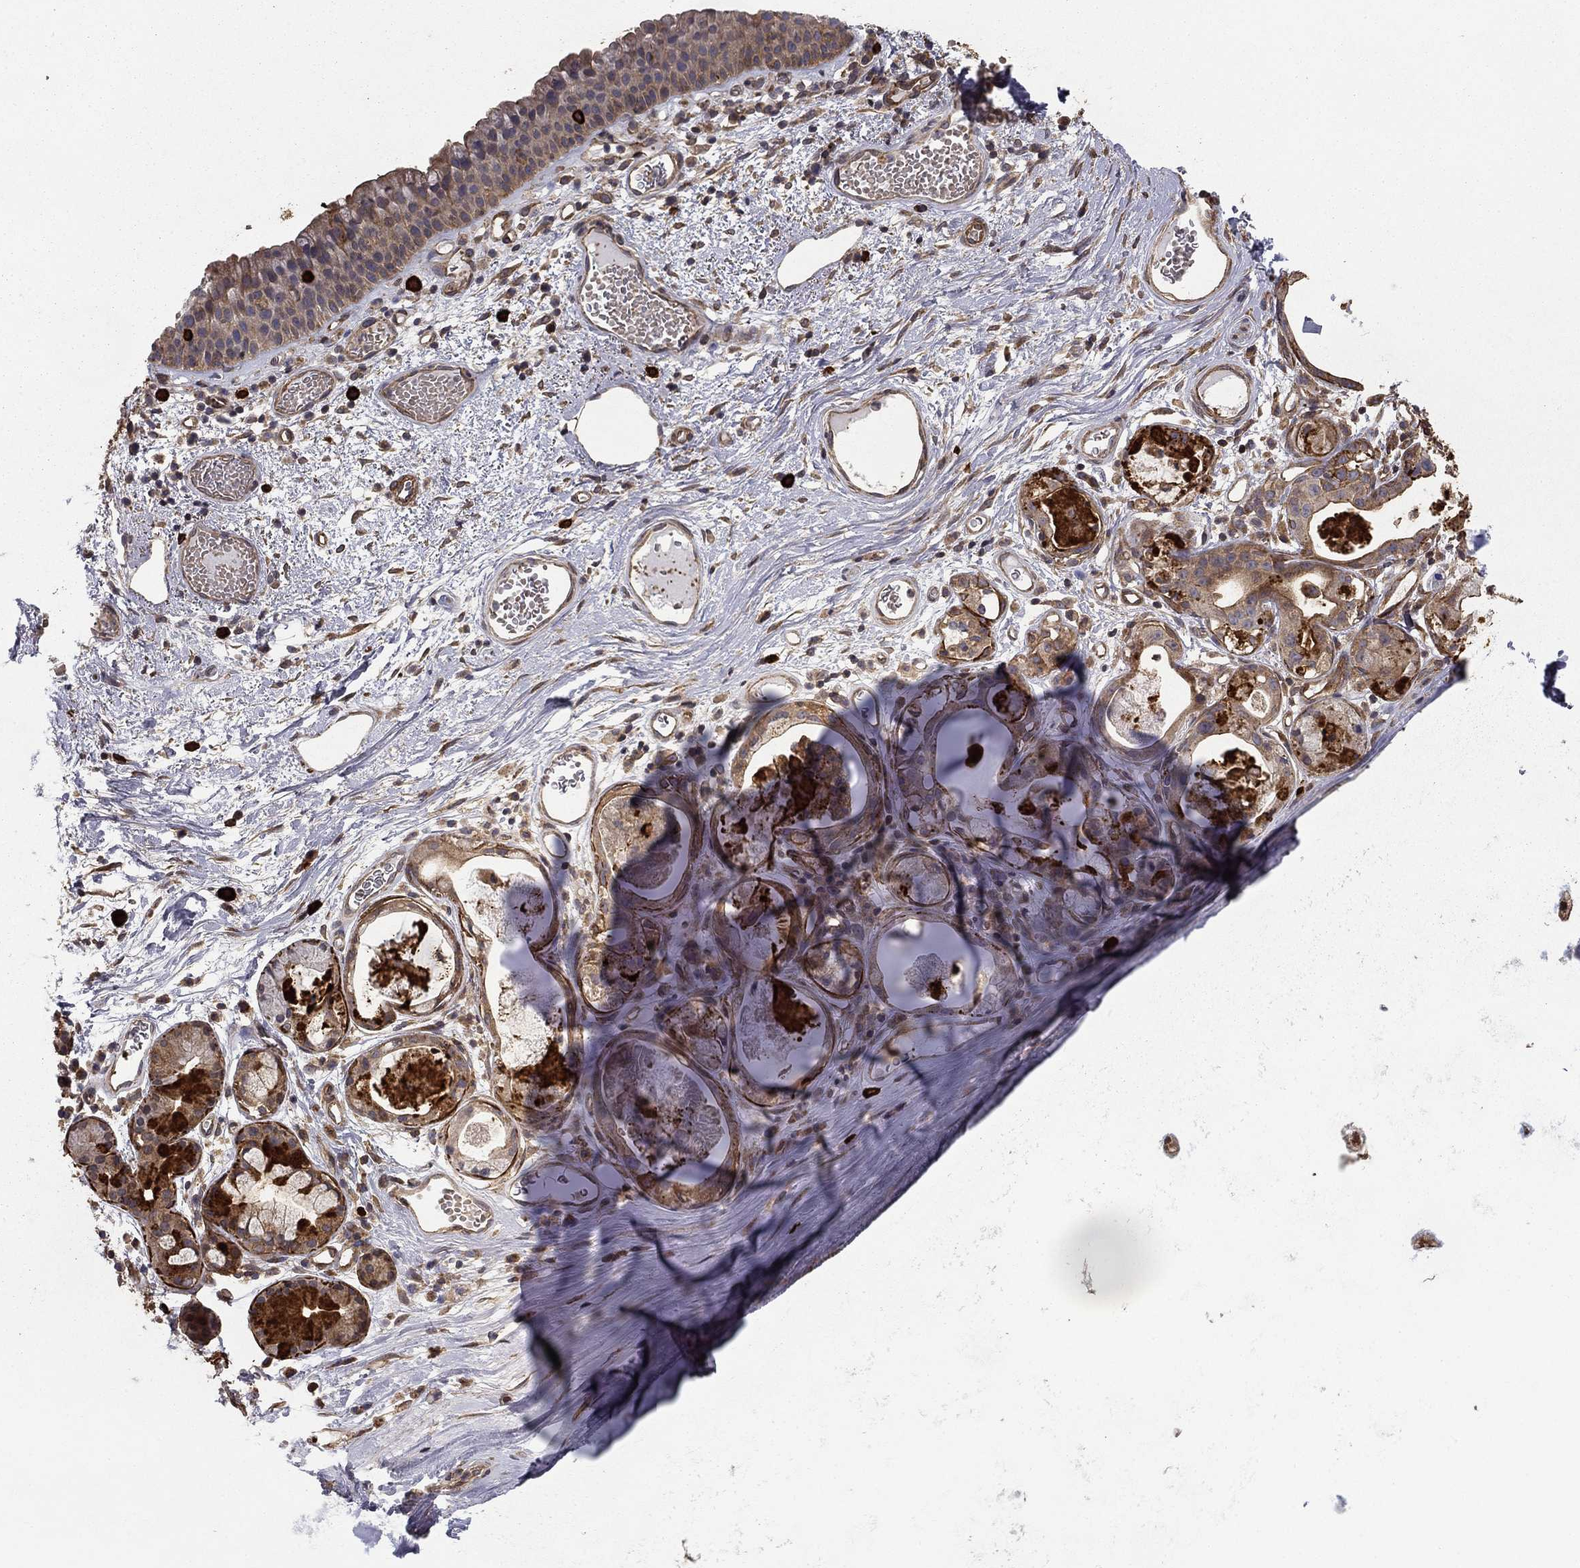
{"staining": {"intensity": "moderate", "quantity": "<25%", "location": "cytoplasmic/membranous"}, "tissue": "adipose tissue", "cell_type": "Adipocytes", "image_type": "normal", "snomed": [{"axis": "morphology", "description": "Normal tissue, NOS"}, {"axis": "topography", "description": "Cartilage tissue"}], "caption": "Adipocytes exhibit low levels of moderate cytoplasmic/membranous positivity in about <25% of cells in unremarkable adipose tissue.", "gene": "HABP4", "patient": {"sex": "male", "age": 81}}